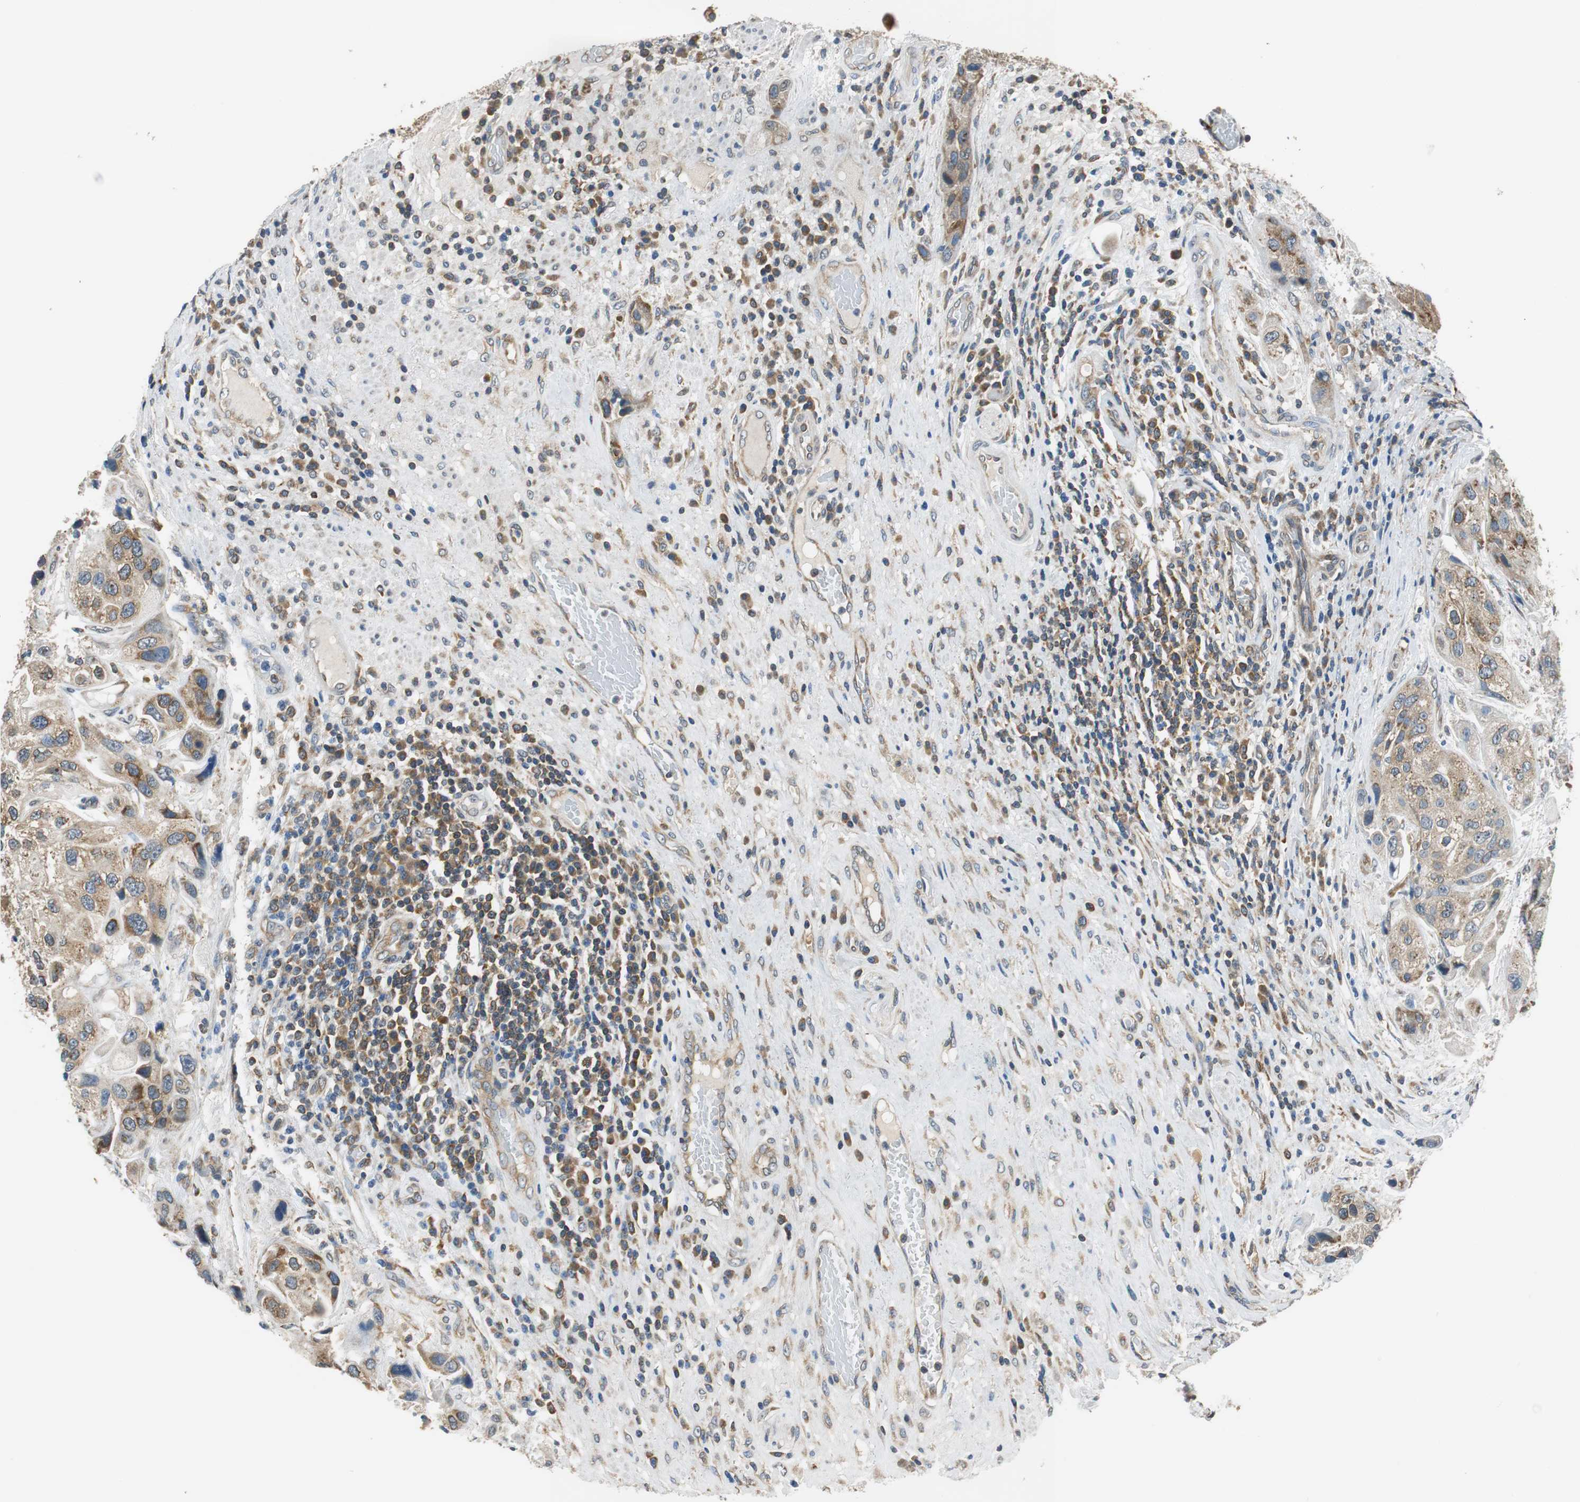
{"staining": {"intensity": "moderate", "quantity": ">75%", "location": "cytoplasmic/membranous"}, "tissue": "urothelial cancer", "cell_type": "Tumor cells", "image_type": "cancer", "snomed": [{"axis": "morphology", "description": "Urothelial carcinoma, High grade"}, {"axis": "topography", "description": "Urinary bladder"}], "caption": "Urothelial cancer tissue shows moderate cytoplasmic/membranous expression in about >75% of tumor cells, visualized by immunohistochemistry. (IHC, brightfield microscopy, high magnification).", "gene": "CNOT3", "patient": {"sex": "female", "age": 64}}